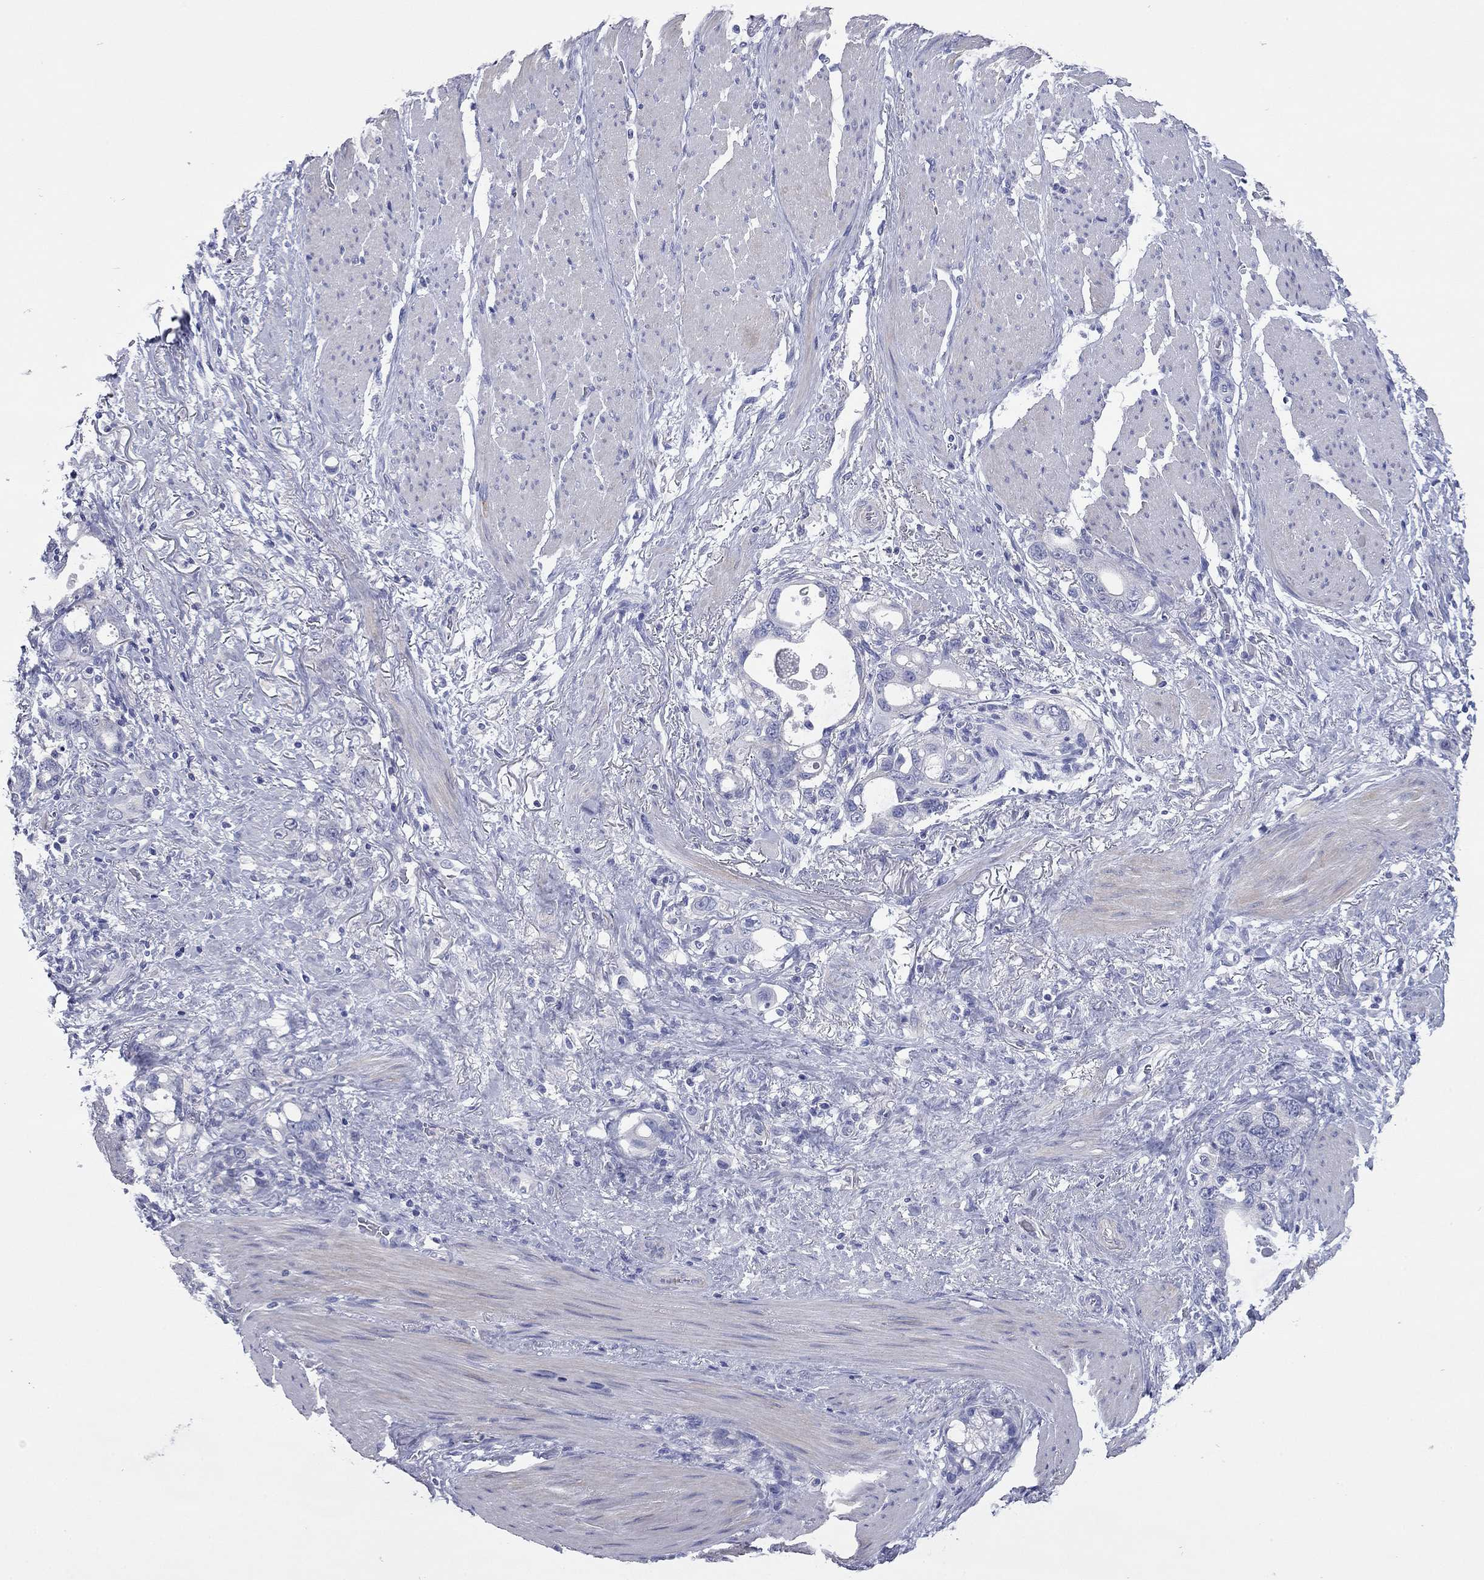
{"staining": {"intensity": "negative", "quantity": "none", "location": "none"}, "tissue": "stomach cancer", "cell_type": "Tumor cells", "image_type": "cancer", "snomed": [{"axis": "morphology", "description": "Adenocarcinoma, NOS"}, {"axis": "topography", "description": "Stomach, upper"}], "caption": "High magnification brightfield microscopy of stomach cancer stained with DAB (brown) and counterstained with hematoxylin (blue): tumor cells show no significant expression. Brightfield microscopy of immunohistochemistry stained with DAB (brown) and hematoxylin (blue), captured at high magnification.", "gene": "ACTL7B", "patient": {"sex": "male", "age": 74}}